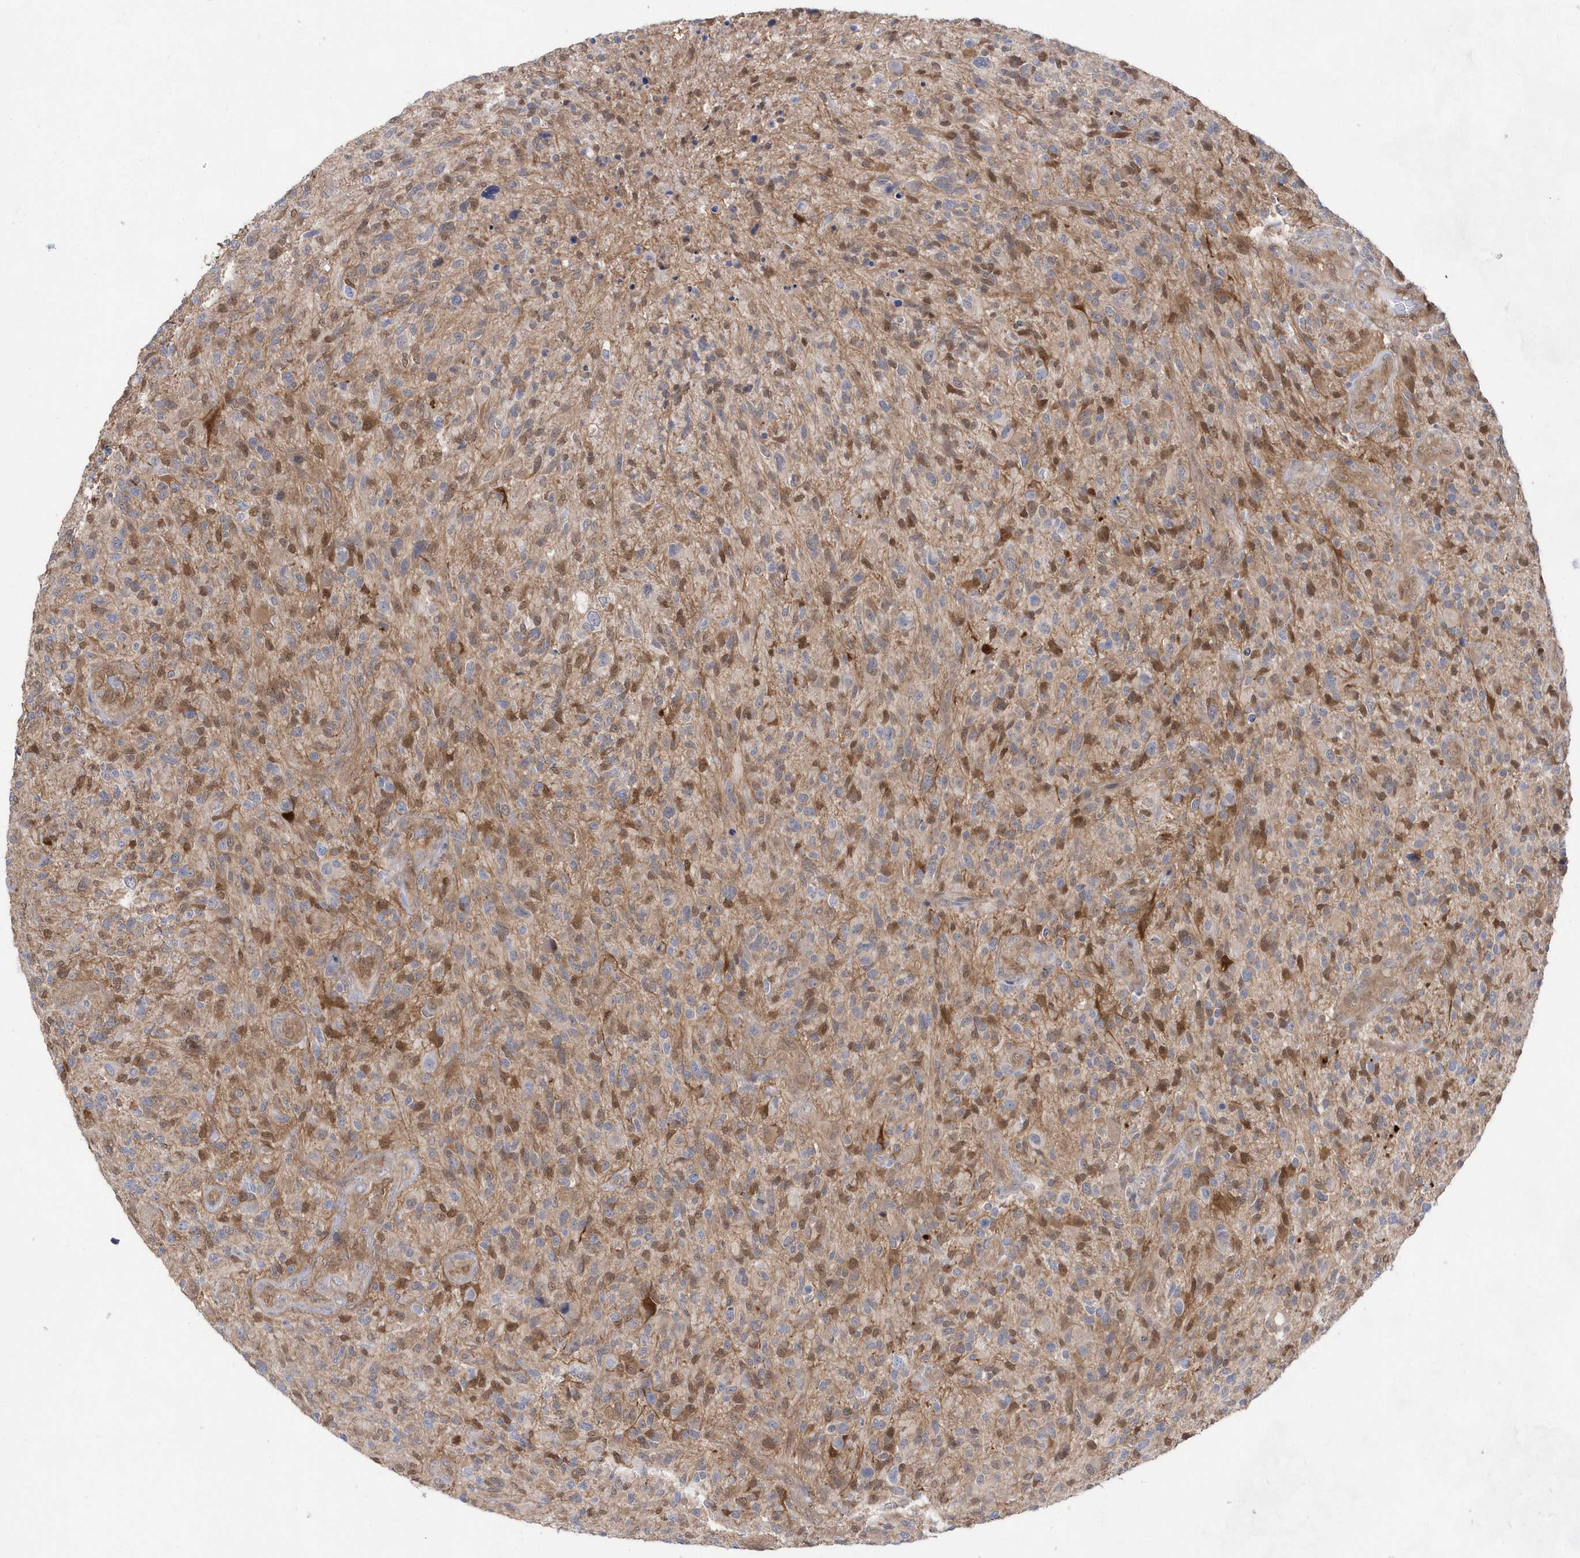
{"staining": {"intensity": "negative", "quantity": "none", "location": "none"}, "tissue": "glioma", "cell_type": "Tumor cells", "image_type": "cancer", "snomed": [{"axis": "morphology", "description": "Glioma, malignant, High grade"}, {"axis": "topography", "description": "Brain"}], "caption": "This is an immunohistochemistry (IHC) micrograph of human glioma. There is no staining in tumor cells.", "gene": "BDH2", "patient": {"sex": "male", "age": 47}}